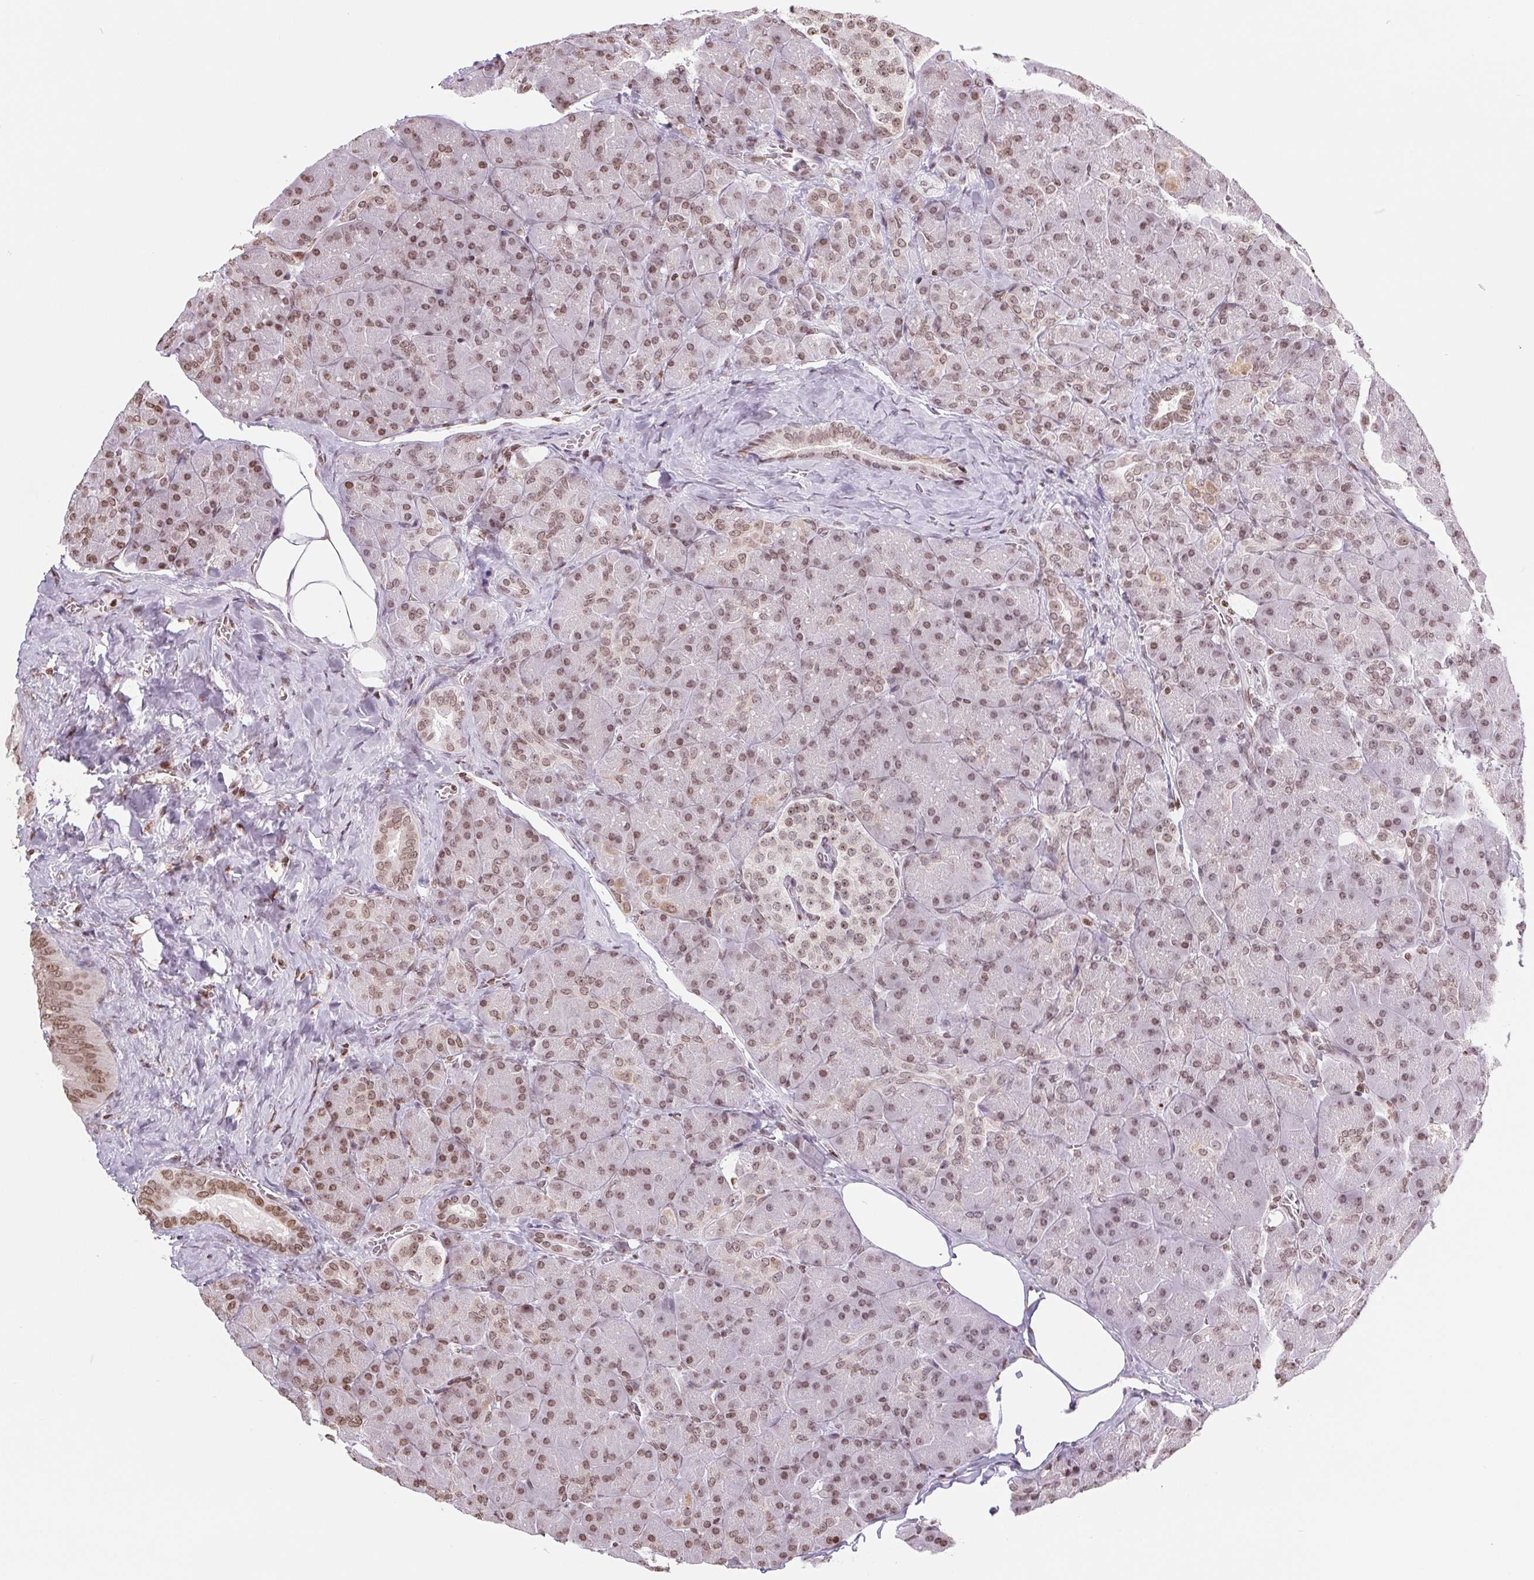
{"staining": {"intensity": "moderate", "quantity": "25%-75%", "location": "nuclear"}, "tissue": "pancreas", "cell_type": "Exocrine glandular cells", "image_type": "normal", "snomed": [{"axis": "morphology", "description": "Normal tissue, NOS"}, {"axis": "topography", "description": "Pancreas"}], "caption": "About 25%-75% of exocrine glandular cells in unremarkable human pancreas exhibit moderate nuclear protein expression as visualized by brown immunohistochemical staining.", "gene": "SMIM12", "patient": {"sex": "male", "age": 55}}